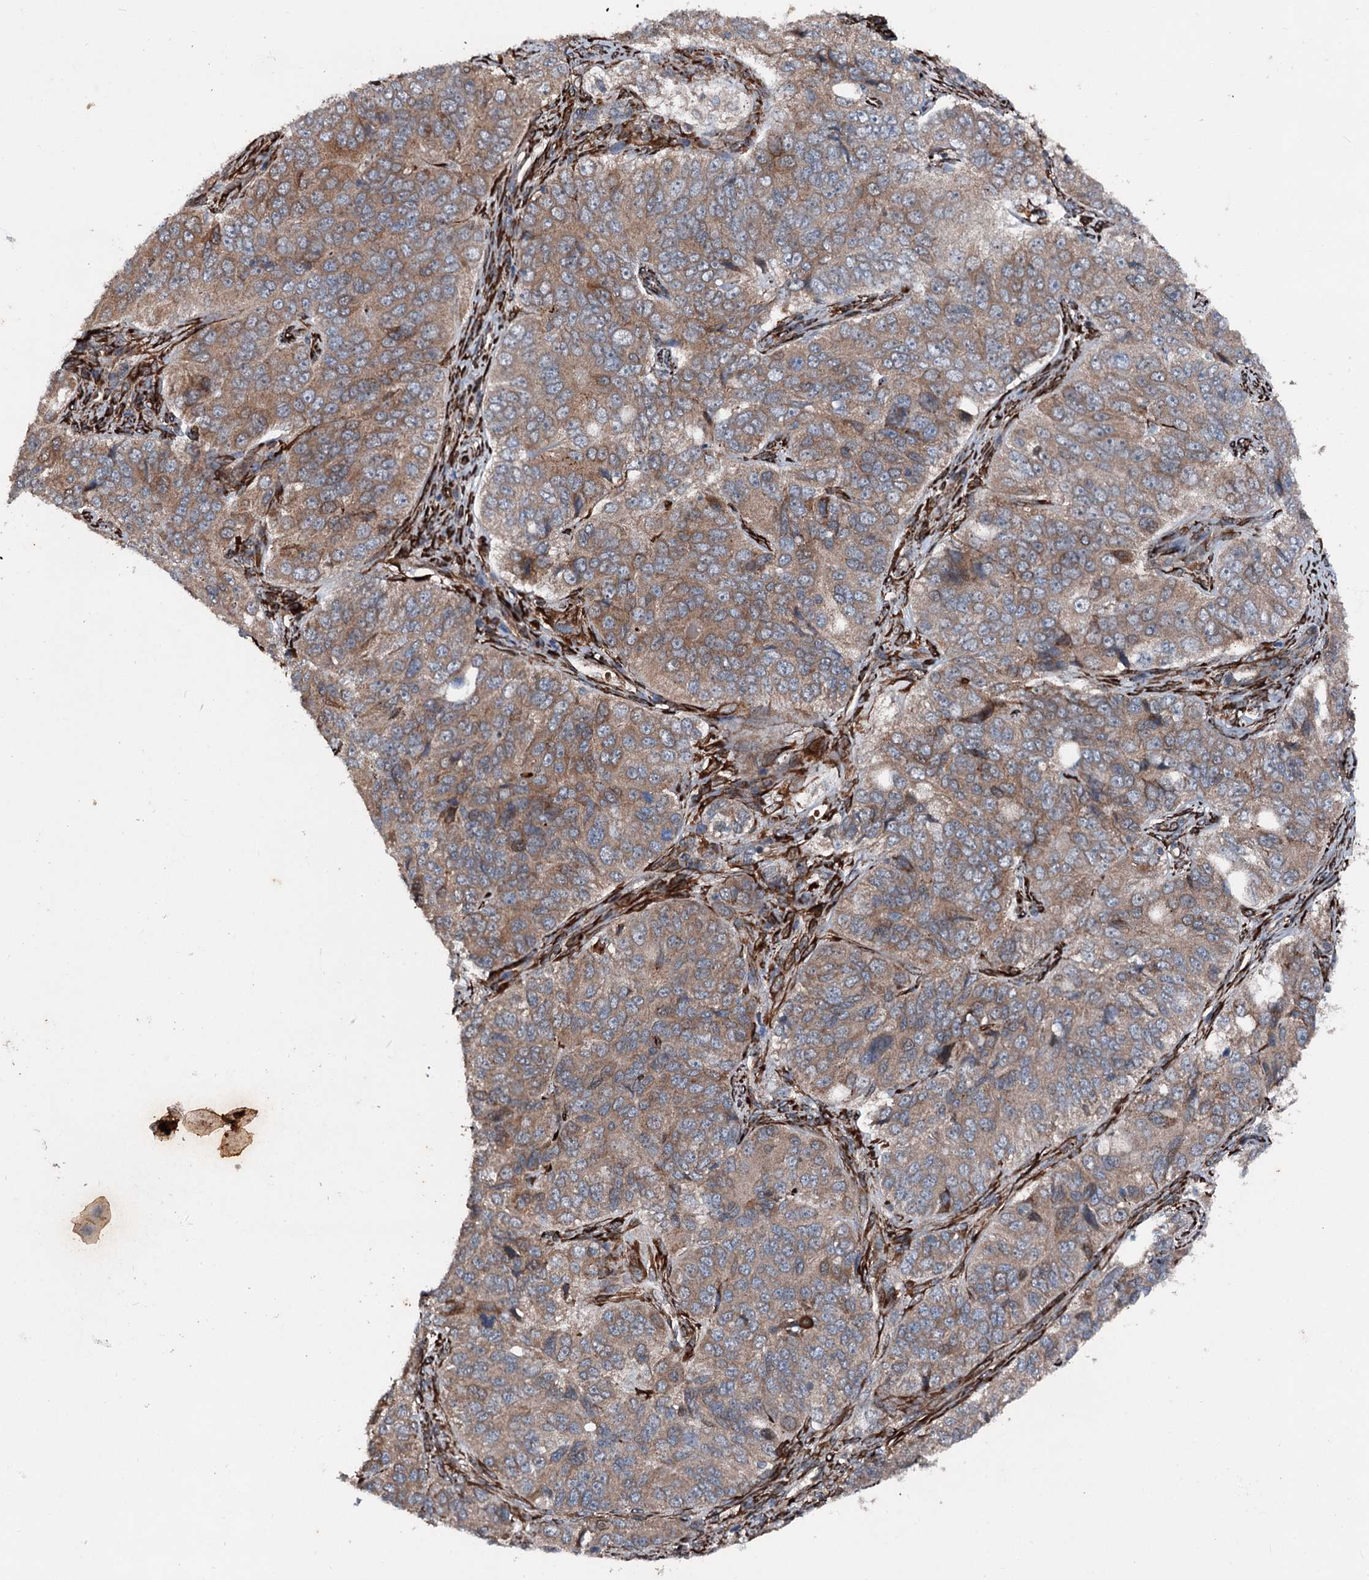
{"staining": {"intensity": "moderate", "quantity": ">75%", "location": "cytoplasmic/membranous"}, "tissue": "ovarian cancer", "cell_type": "Tumor cells", "image_type": "cancer", "snomed": [{"axis": "morphology", "description": "Carcinoma, endometroid"}, {"axis": "topography", "description": "Ovary"}], "caption": "Protein staining reveals moderate cytoplasmic/membranous staining in about >75% of tumor cells in ovarian cancer (endometroid carcinoma).", "gene": "DDIAS", "patient": {"sex": "female", "age": 51}}